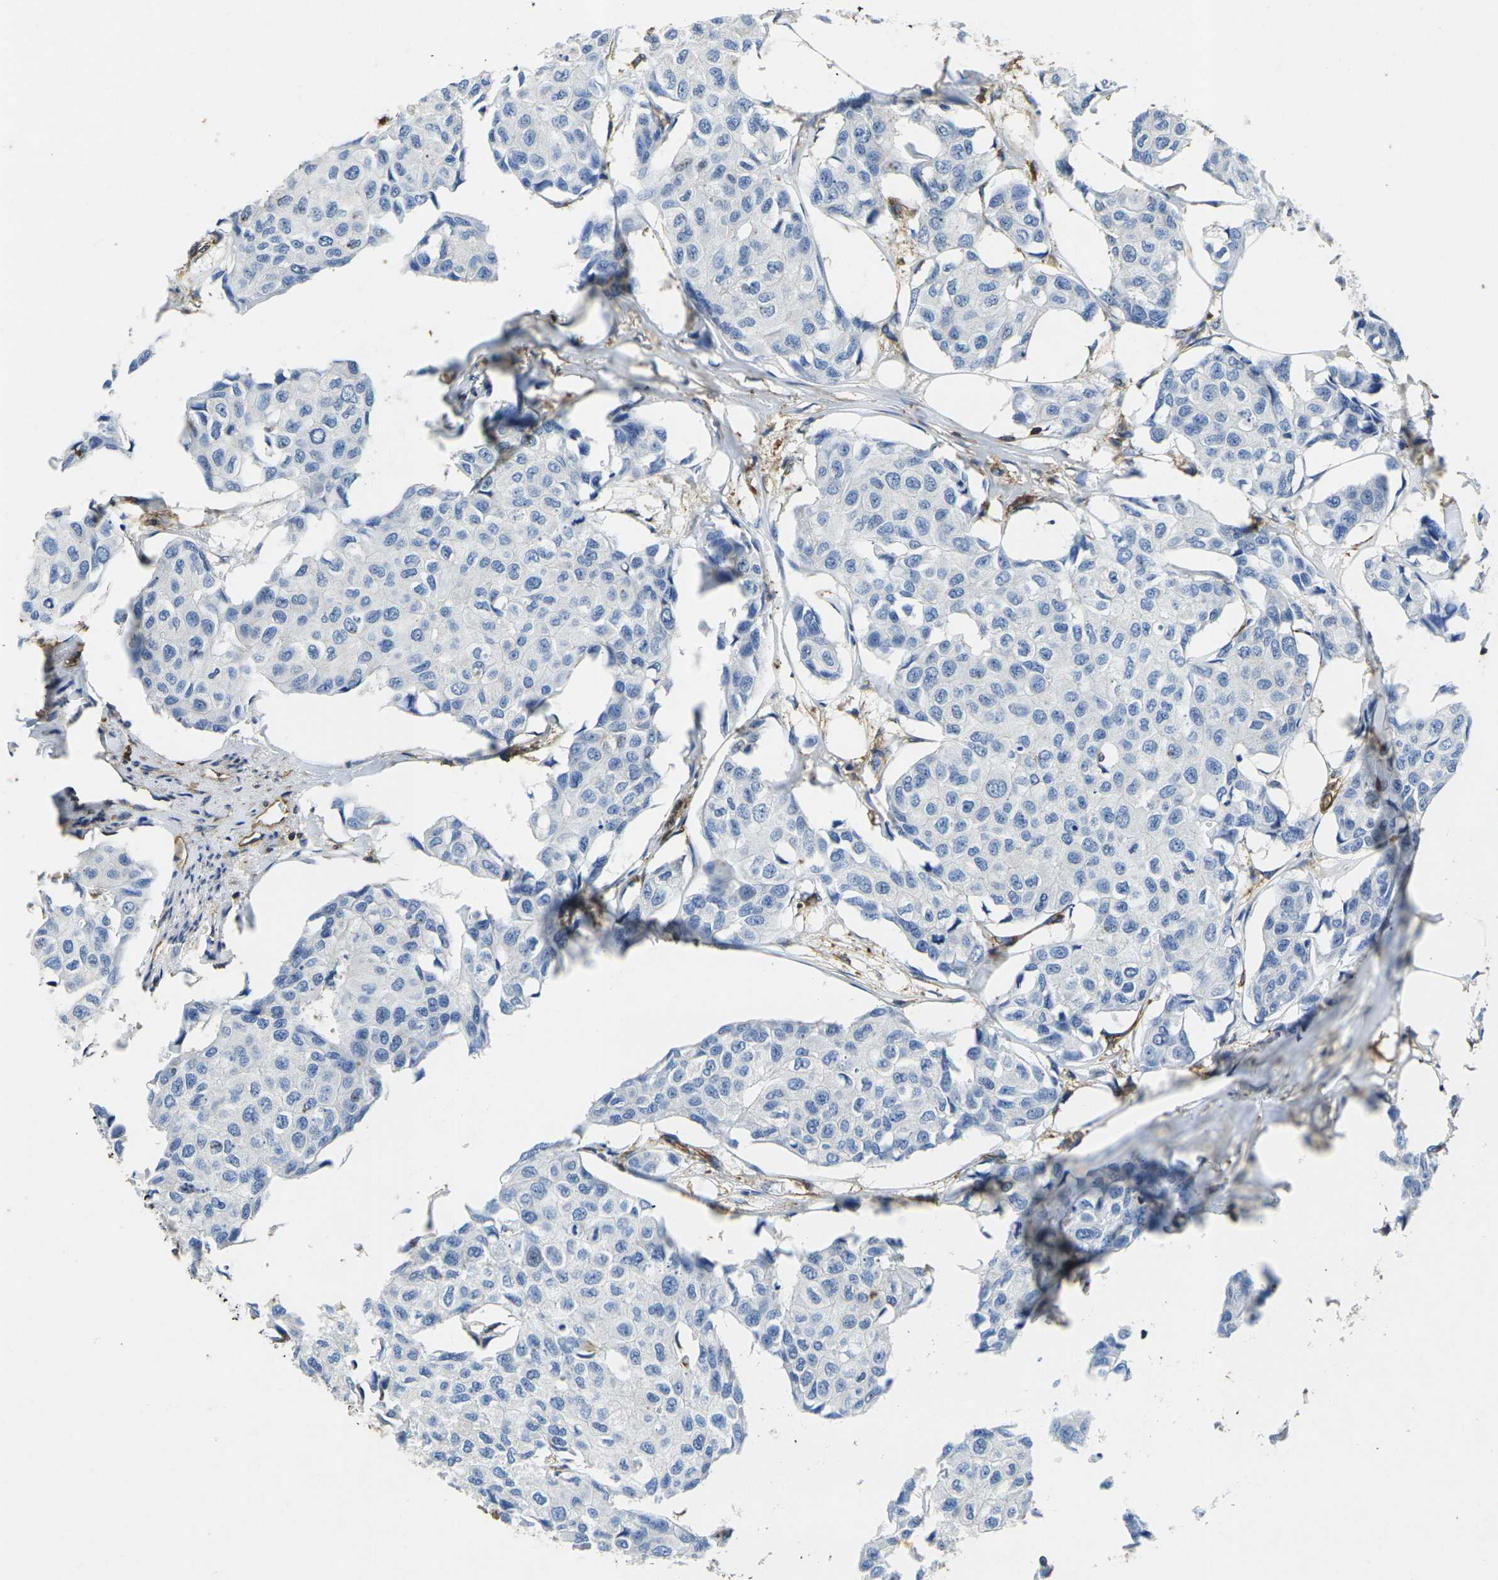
{"staining": {"intensity": "negative", "quantity": "none", "location": "none"}, "tissue": "breast cancer", "cell_type": "Tumor cells", "image_type": "cancer", "snomed": [{"axis": "morphology", "description": "Duct carcinoma"}, {"axis": "topography", "description": "Breast"}], "caption": "Immunohistochemical staining of breast cancer (infiltrating ductal carcinoma) demonstrates no significant expression in tumor cells.", "gene": "FAM110D", "patient": {"sex": "female", "age": 80}}